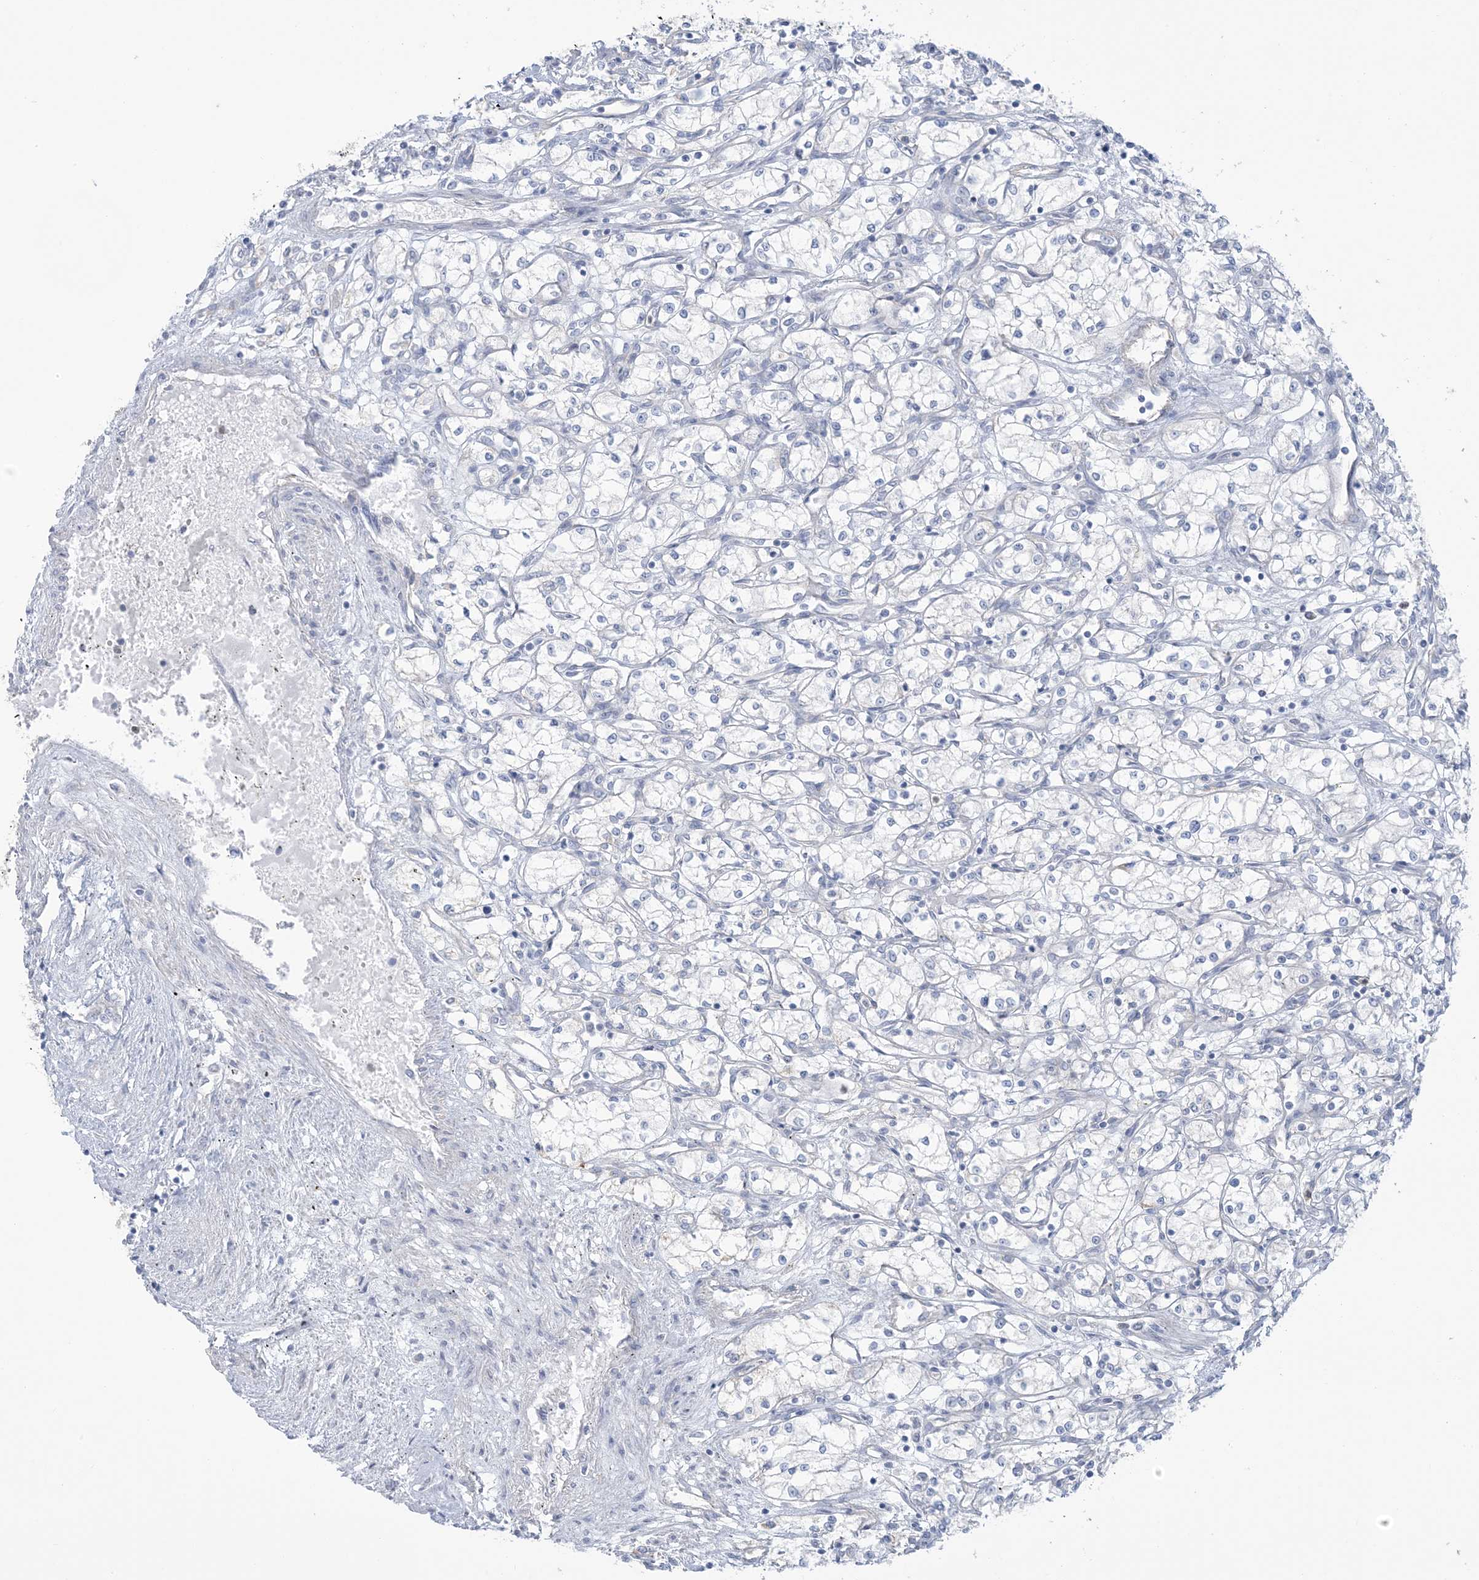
{"staining": {"intensity": "negative", "quantity": "none", "location": "none"}, "tissue": "renal cancer", "cell_type": "Tumor cells", "image_type": "cancer", "snomed": [{"axis": "morphology", "description": "Adenocarcinoma, NOS"}, {"axis": "topography", "description": "Kidney"}], "caption": "This image is of adenocarcinoma (renal) stained with immunohistochemistry to label a protein in brown with the nuclei are counter-stained blue. There is no expression in tumor cells.", "gene": "MTHFD2L", "patient": {"sex": "male", "age": 59}}